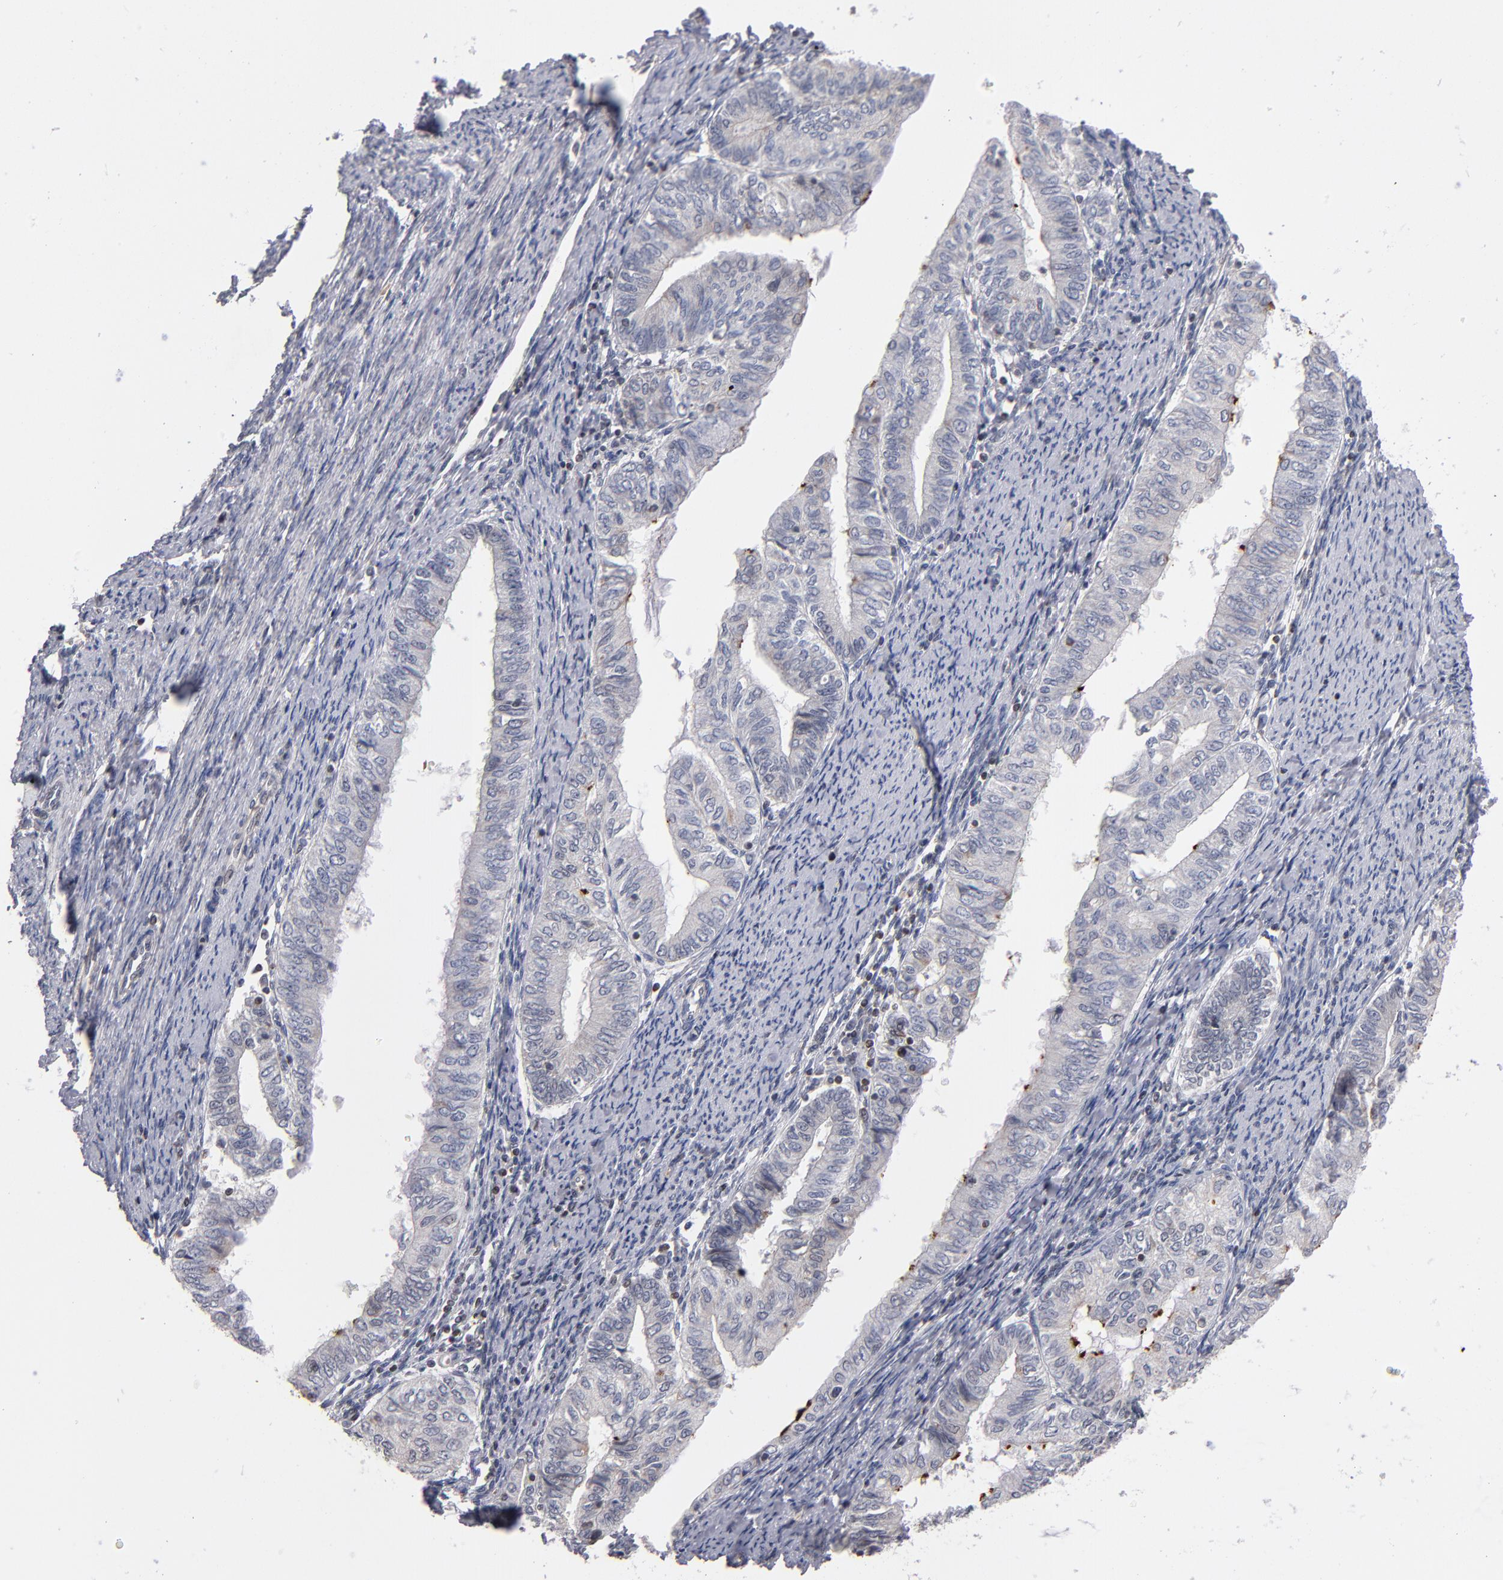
{"staining": {"intensity": "negative", "quantity": "none", "location": "none"}, "tissue": "endometrial cancer", "cell_type": "Tumor cells", "image_type": "cancer", "snomed": [{"axis": "morphology", "description": "Adenocarcinoma, NOS"}, {"axis": "topography", "description": "Endometrium"}], "caption": "Immunohistochemistry (IHC) micrograph of neoplastic tissue: human endometrial cancer (adenocarcinoma) stained with DAB exhibits no significant protein expression in tumor cells.", "gene": "ODF2", "patient": {"sex": "female", "age": 66}}